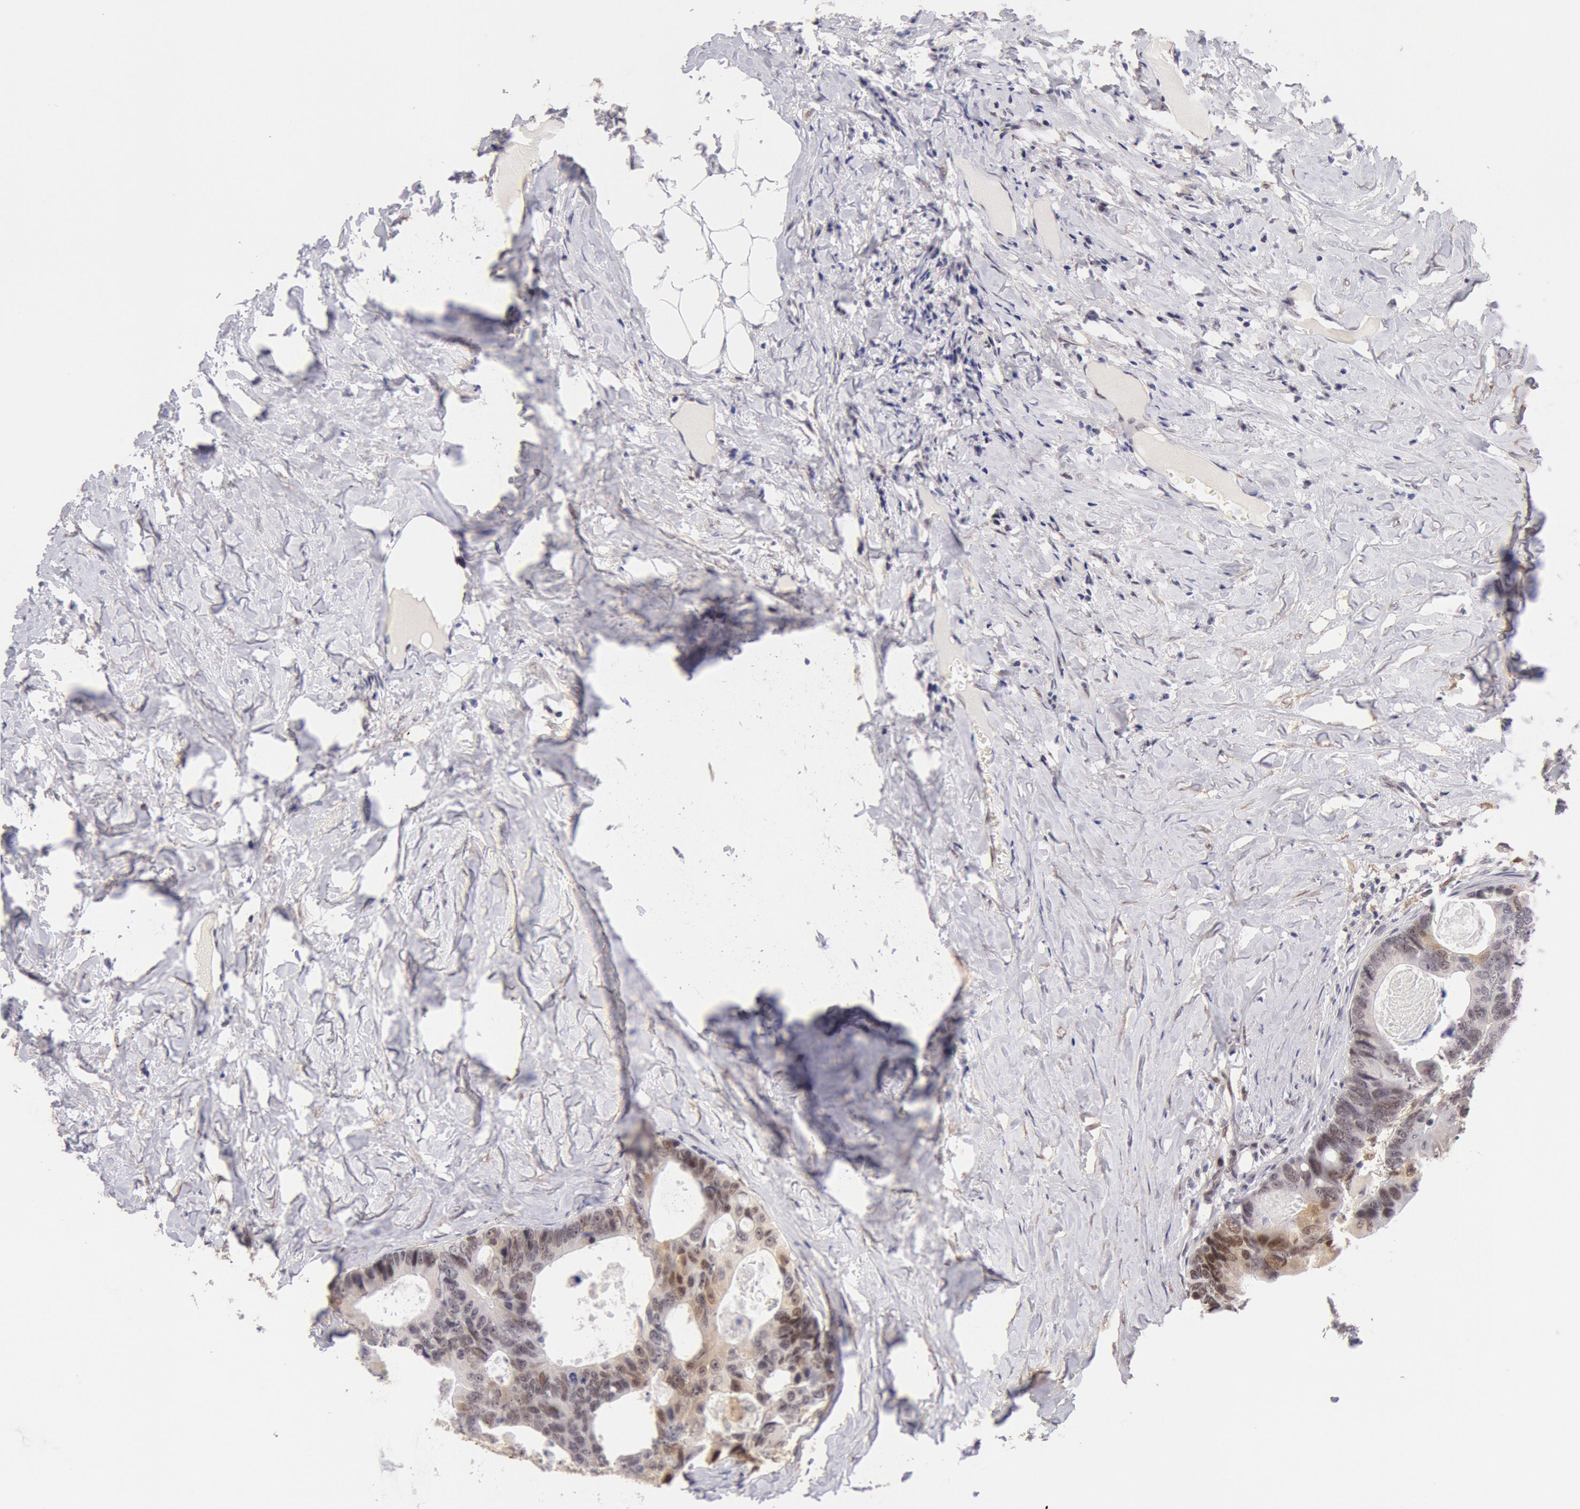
{"staining": {"intensity": "moderate", "quantity": "25%-75%", "location": "nuclear"}, "tissue": "colorectal cancer", "cell_type": "Tumor cells", "image_type": "cancer", "snomed": [{"axis": "morphology", "description": "Adenocarcinoma, NOS"}, {"axis": "topography", "description": "Colon"}], "caption": "Immunohistochemical staining of adenocarcinoma (colorectal) demonstrates medium levels of moderate nuclear protein positivity in approximately 25%-75% of tumor cells.", "gene": "CDKN2B", "patient": {"sex": "female", "age": 55}}